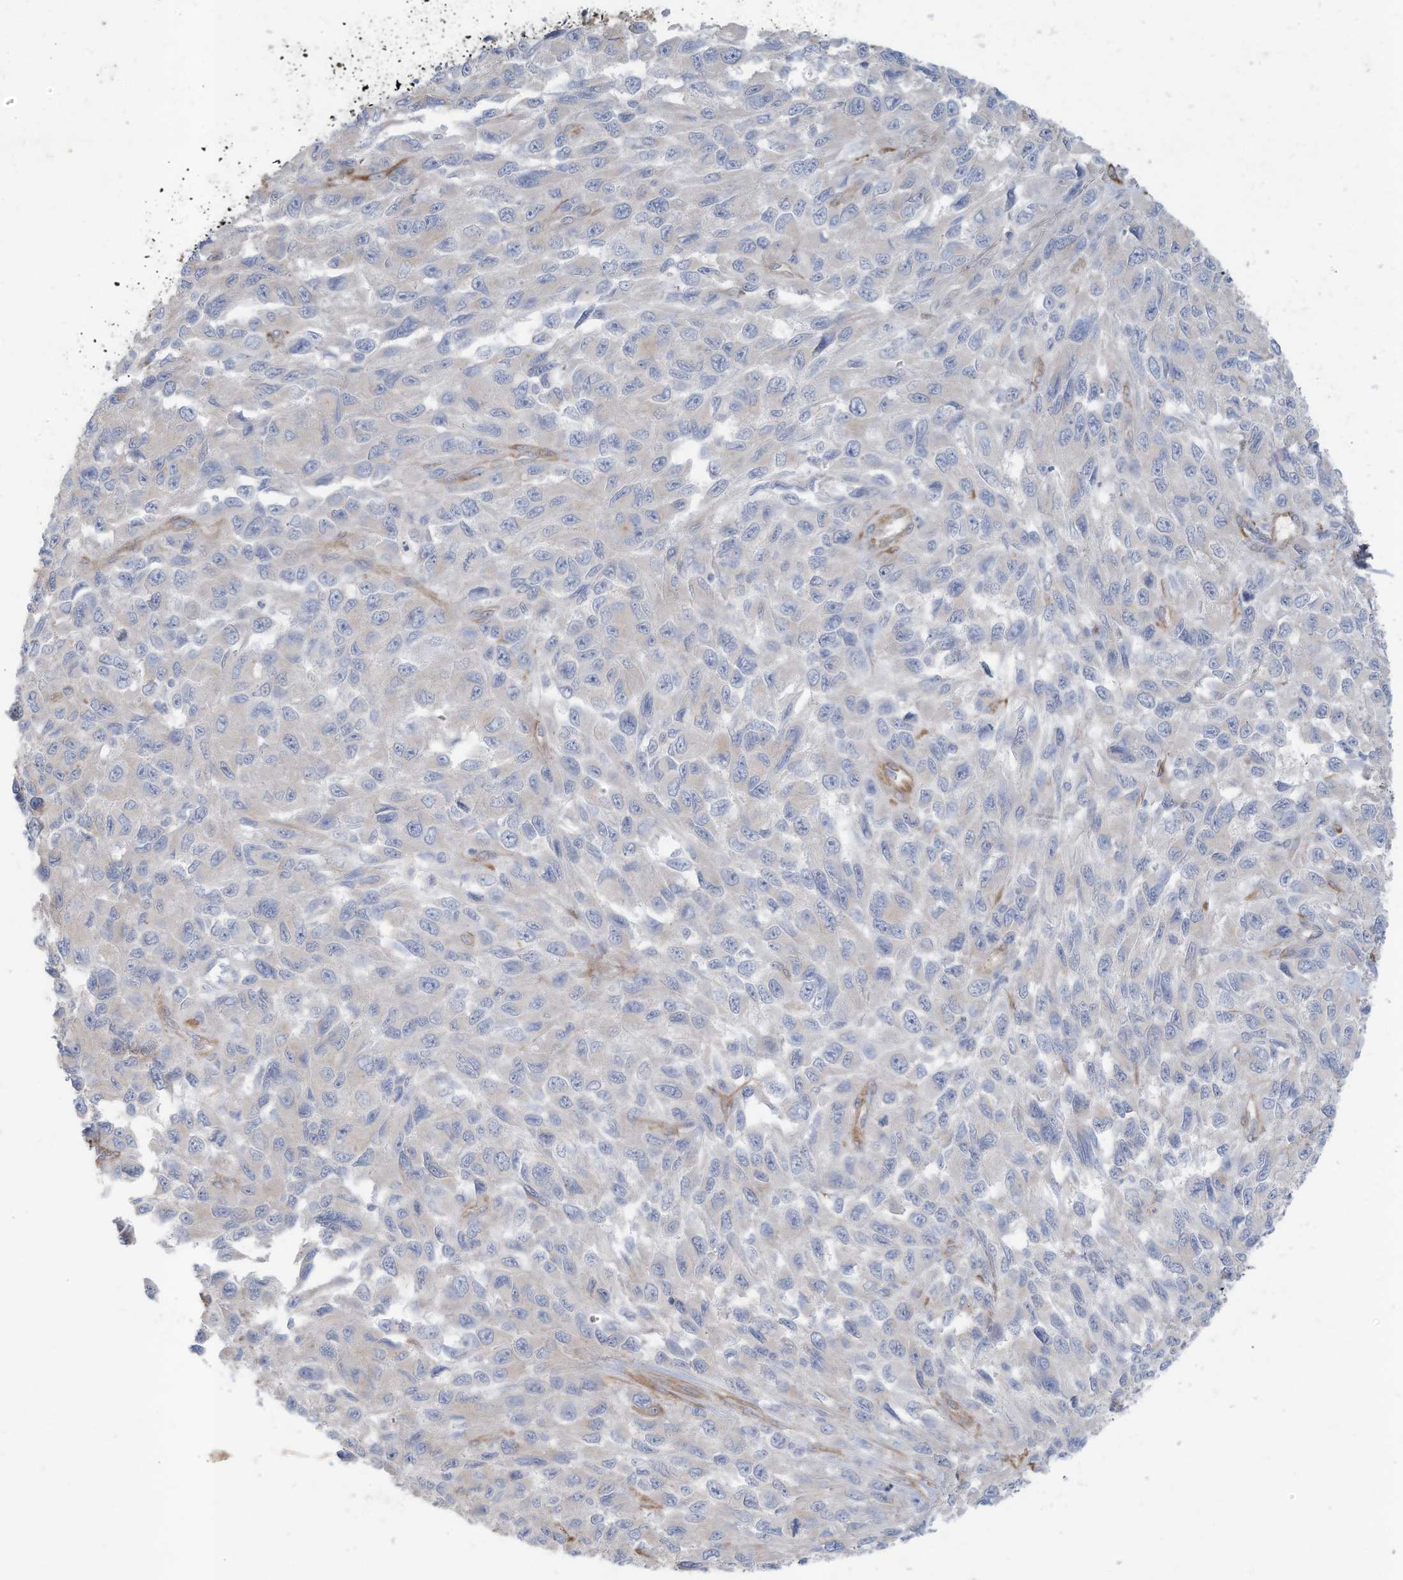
{"staining": {"intensity": "negative", "quantity": "none", "location": "none"}, "tissue": "melanoma", "cell_type": "Tumor cells", "image_type": "cancer", "snomed": [{"axis": "morphology", "description": "Malignant melanoma, NOS"}, {"axis": "topography", "description": "Skin"}], "caption": "Malignant melanoma stained for a protein using IHC exhibits no expression tumor cells.", "gene": "SLC17A7", "patient": {"sex": "female", "age": 96}}